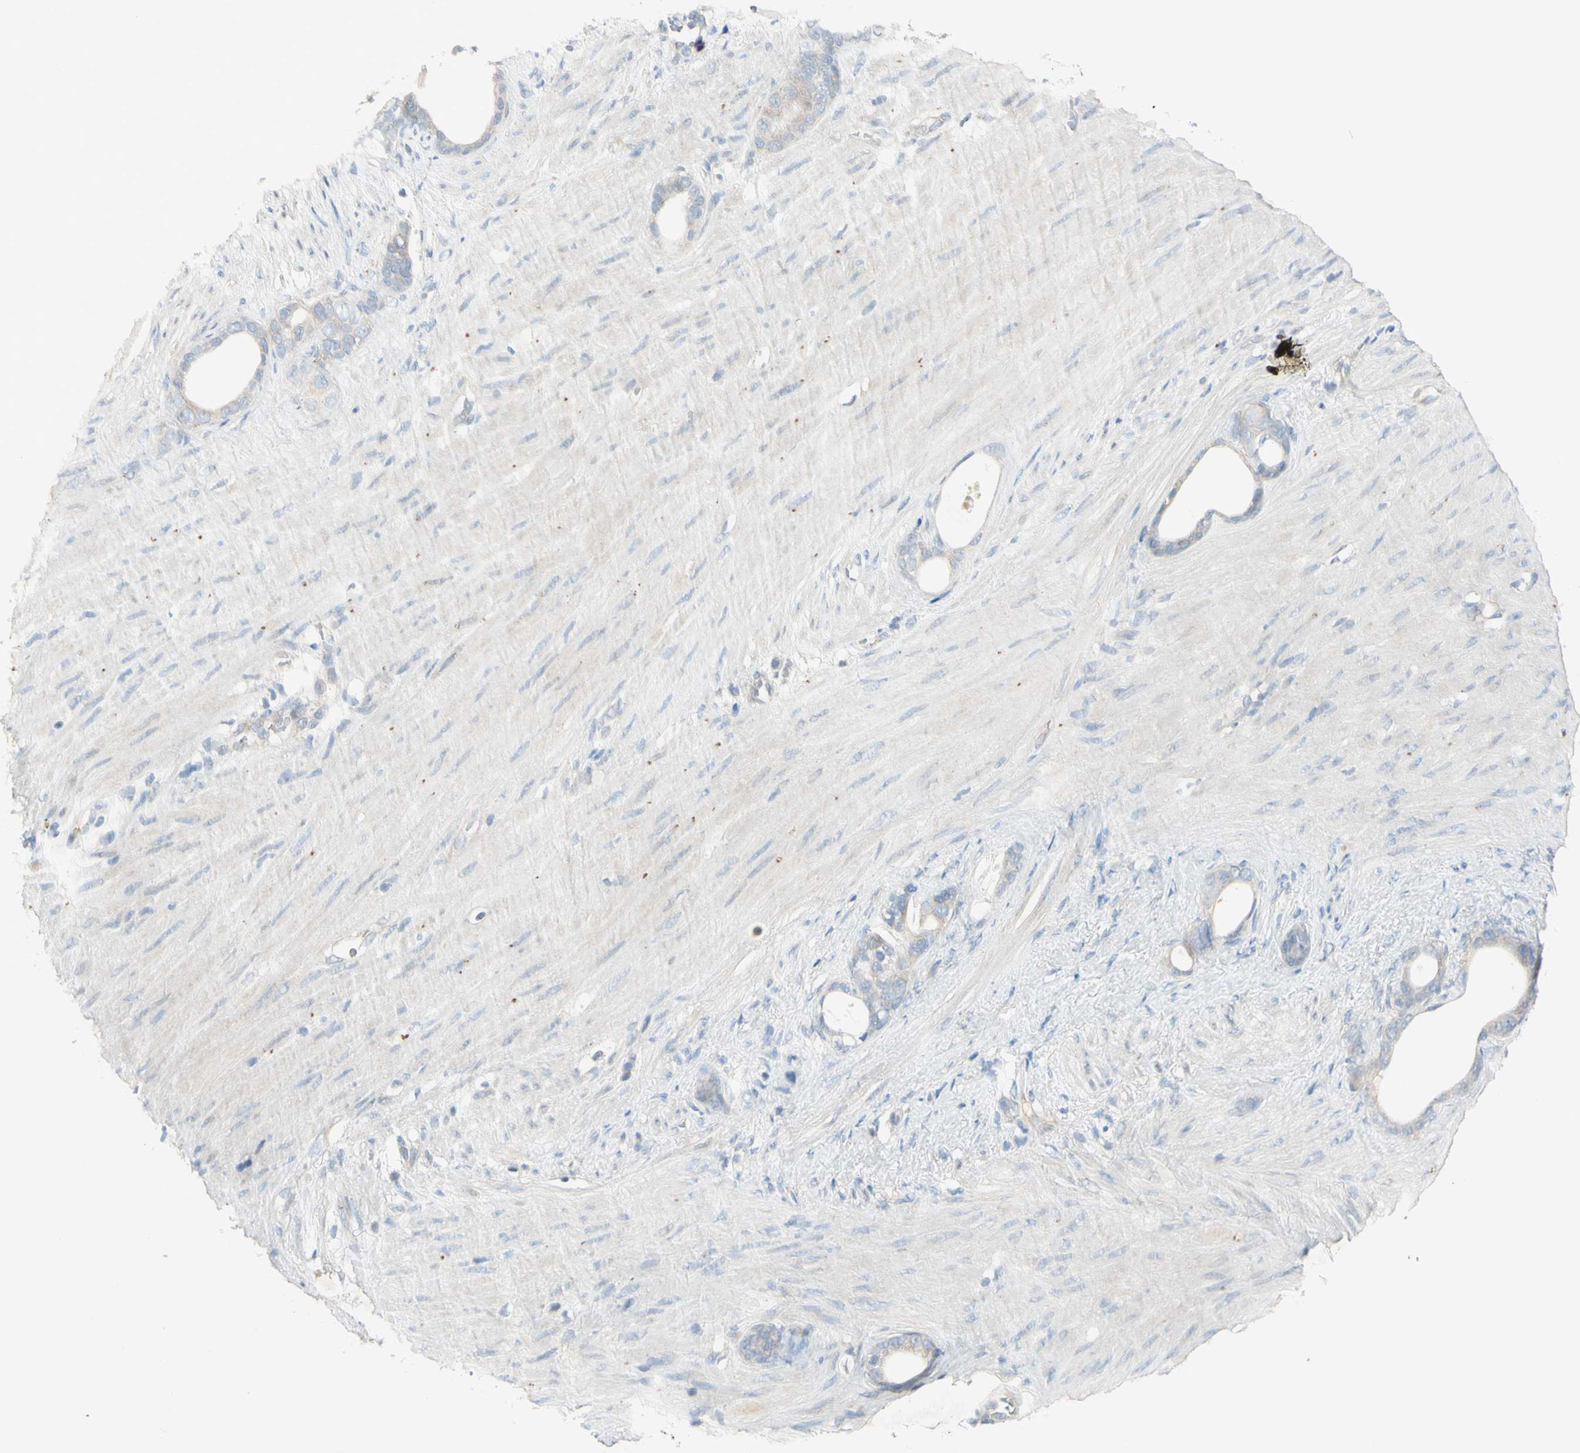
{"staining": {"intensity": "weak", "quantity": "<25%", "location": "cytoplasmic/membranous"}, "tissue": "stomach cancer", "cell_type": "Tumor cells", "image_type": "cancer", "snomed": [{"axis": "morphology", "description": "Adenocarcinoma, NOS"}, {"axis": "topography", "description": "Stomach"}], "caption": "Tumor cells show no significant expression in stomach cancer (adenocarcinoma).", "gene": "AATK", "patient": {"sex": "female", "age": 75}}